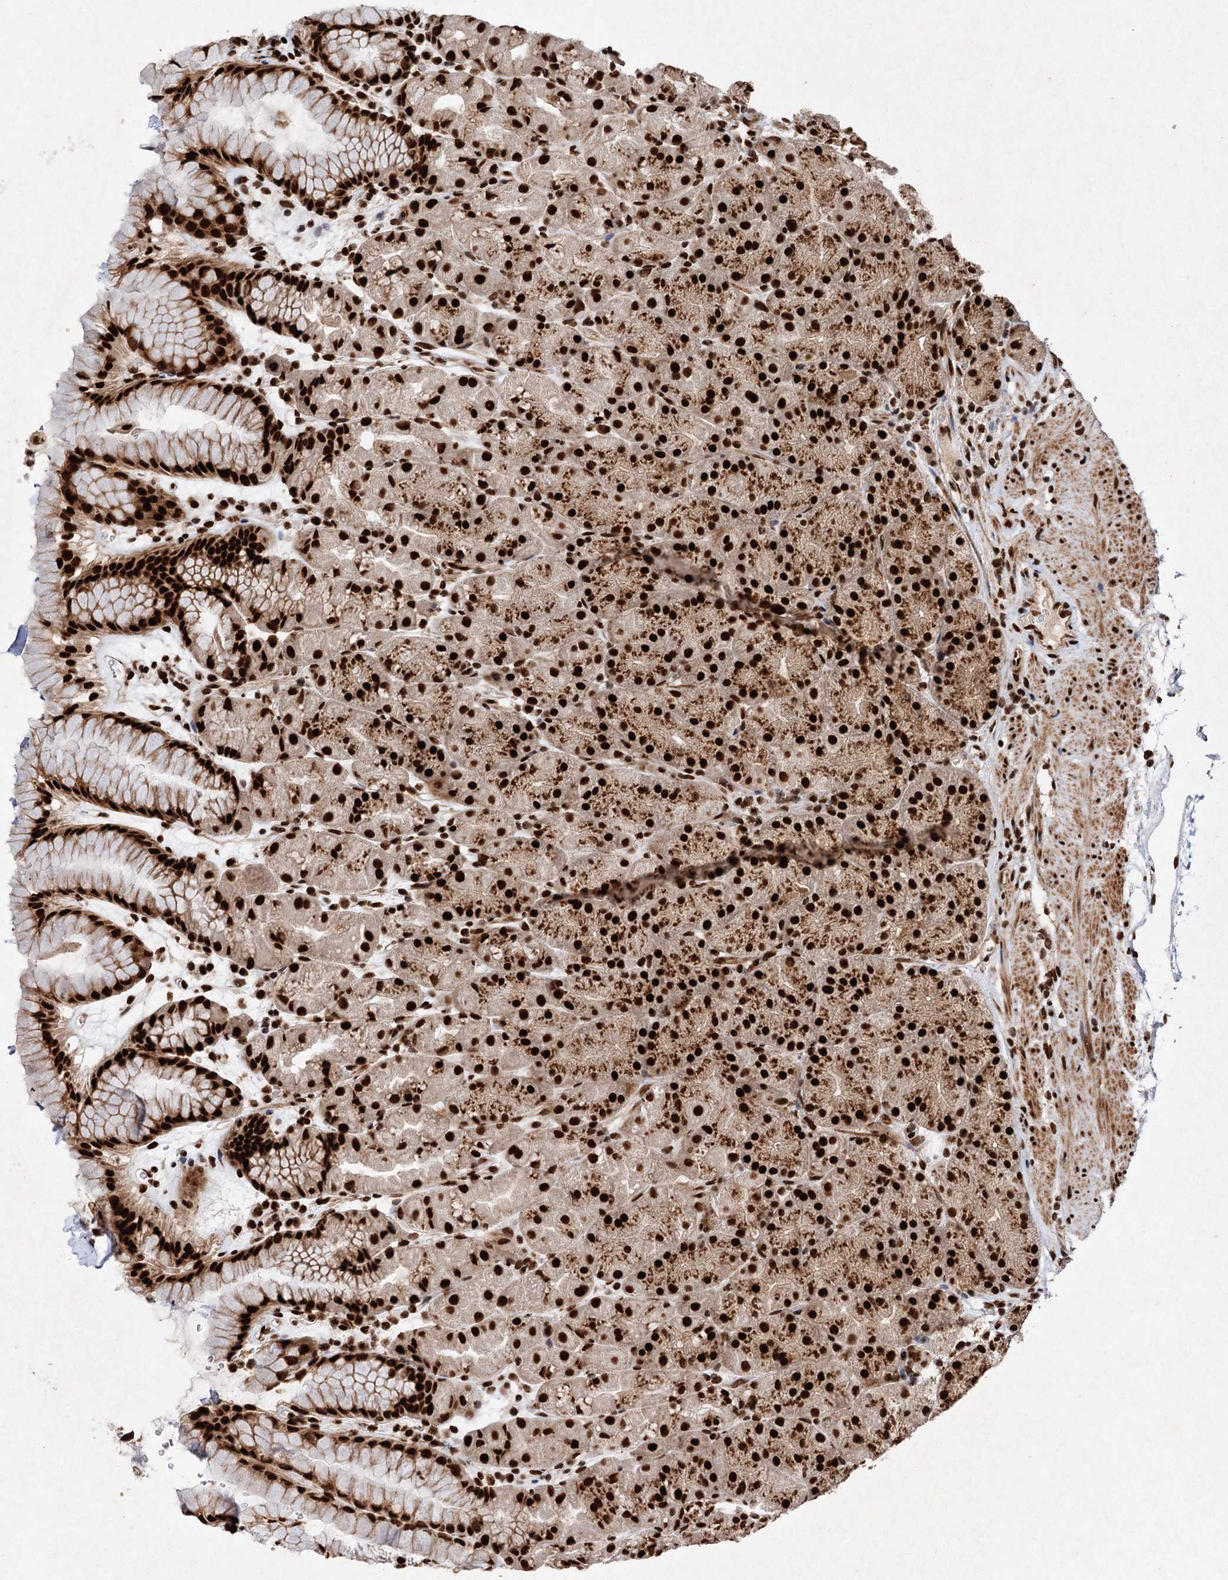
{"staining": {"intensity": "strong", "quantity": ">75%", "location": "nuclear"}, "tissue": "stomach", "cell_type": "Glandular cells", "image_type": "normal", "snomed": [{"axis": "morphology", "description": "Normal tissue, NOS"}, {"axis": "topography", "description": "Stomach, upper"}, {"axis": "topography", "description": "Stomach, lower"}], "caption": "Immunohistochemistry (DAB) staining of unremarkable stomach shows strong nuclear protein positivity in about >75% of glandular cells.", "gene": "MATR3", "patient": {"sex": "male", "age": 67}}